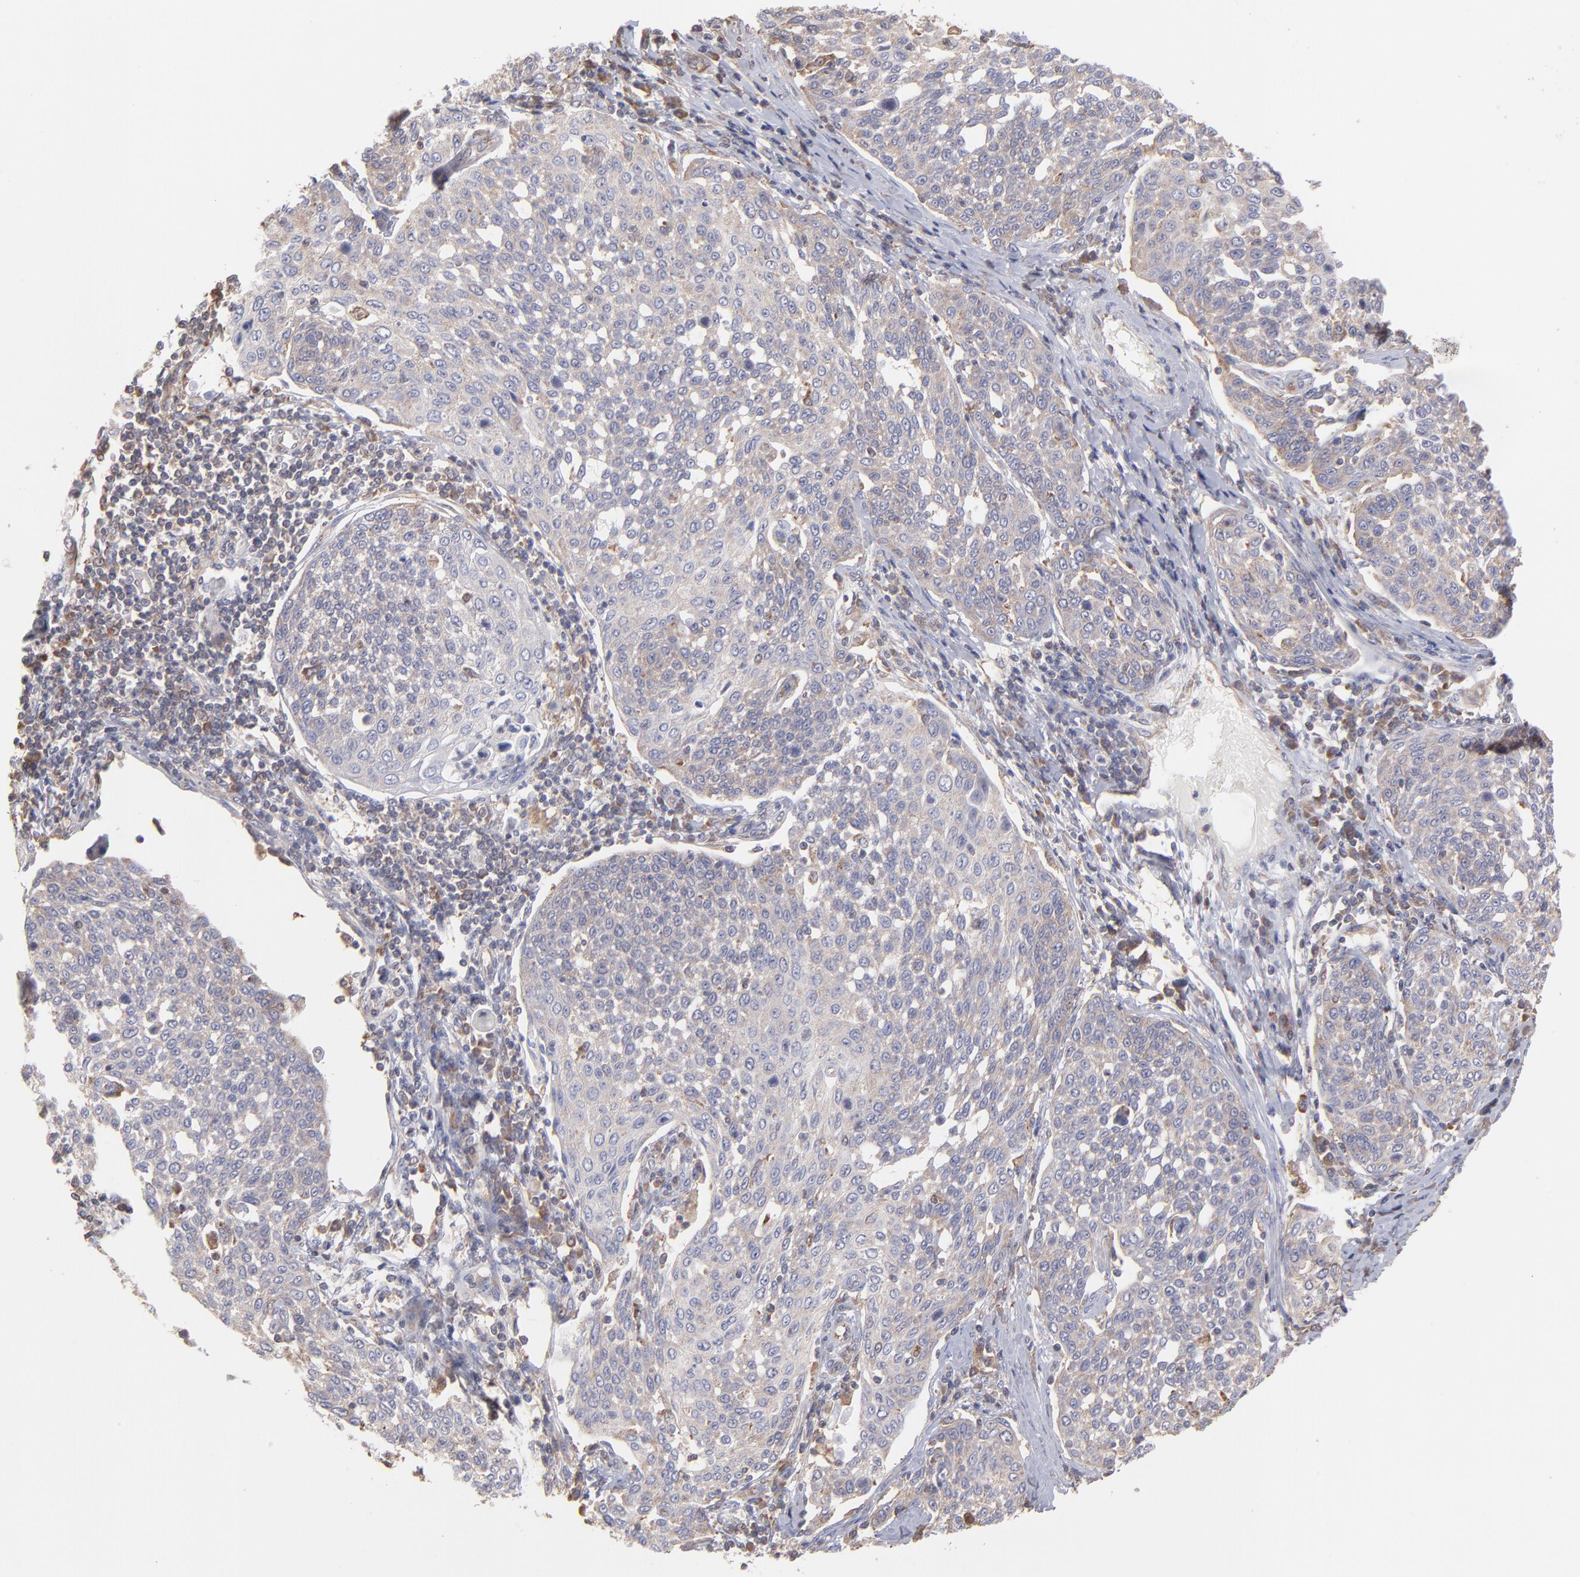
{"staining": {"intensity": "weak", "quantity": "25%-75%", "location": "cytoplasmic/membranous"}, "tissue": "cervical cancer", "cell_type": "Tumor cells", "image_type": "cancer", "snomed": [{"axis": "morphology", "description": "Squamous cell carcinoma, NOS"}, {"axis": "topography", "description": "Cervix"}], "caption": "Cervical squamous cell carcinoma stained with a protein marker shows weak staining in tumor cells.", "gene": "MAPRE1", "patient": {"sex": "female", "age": 34}}